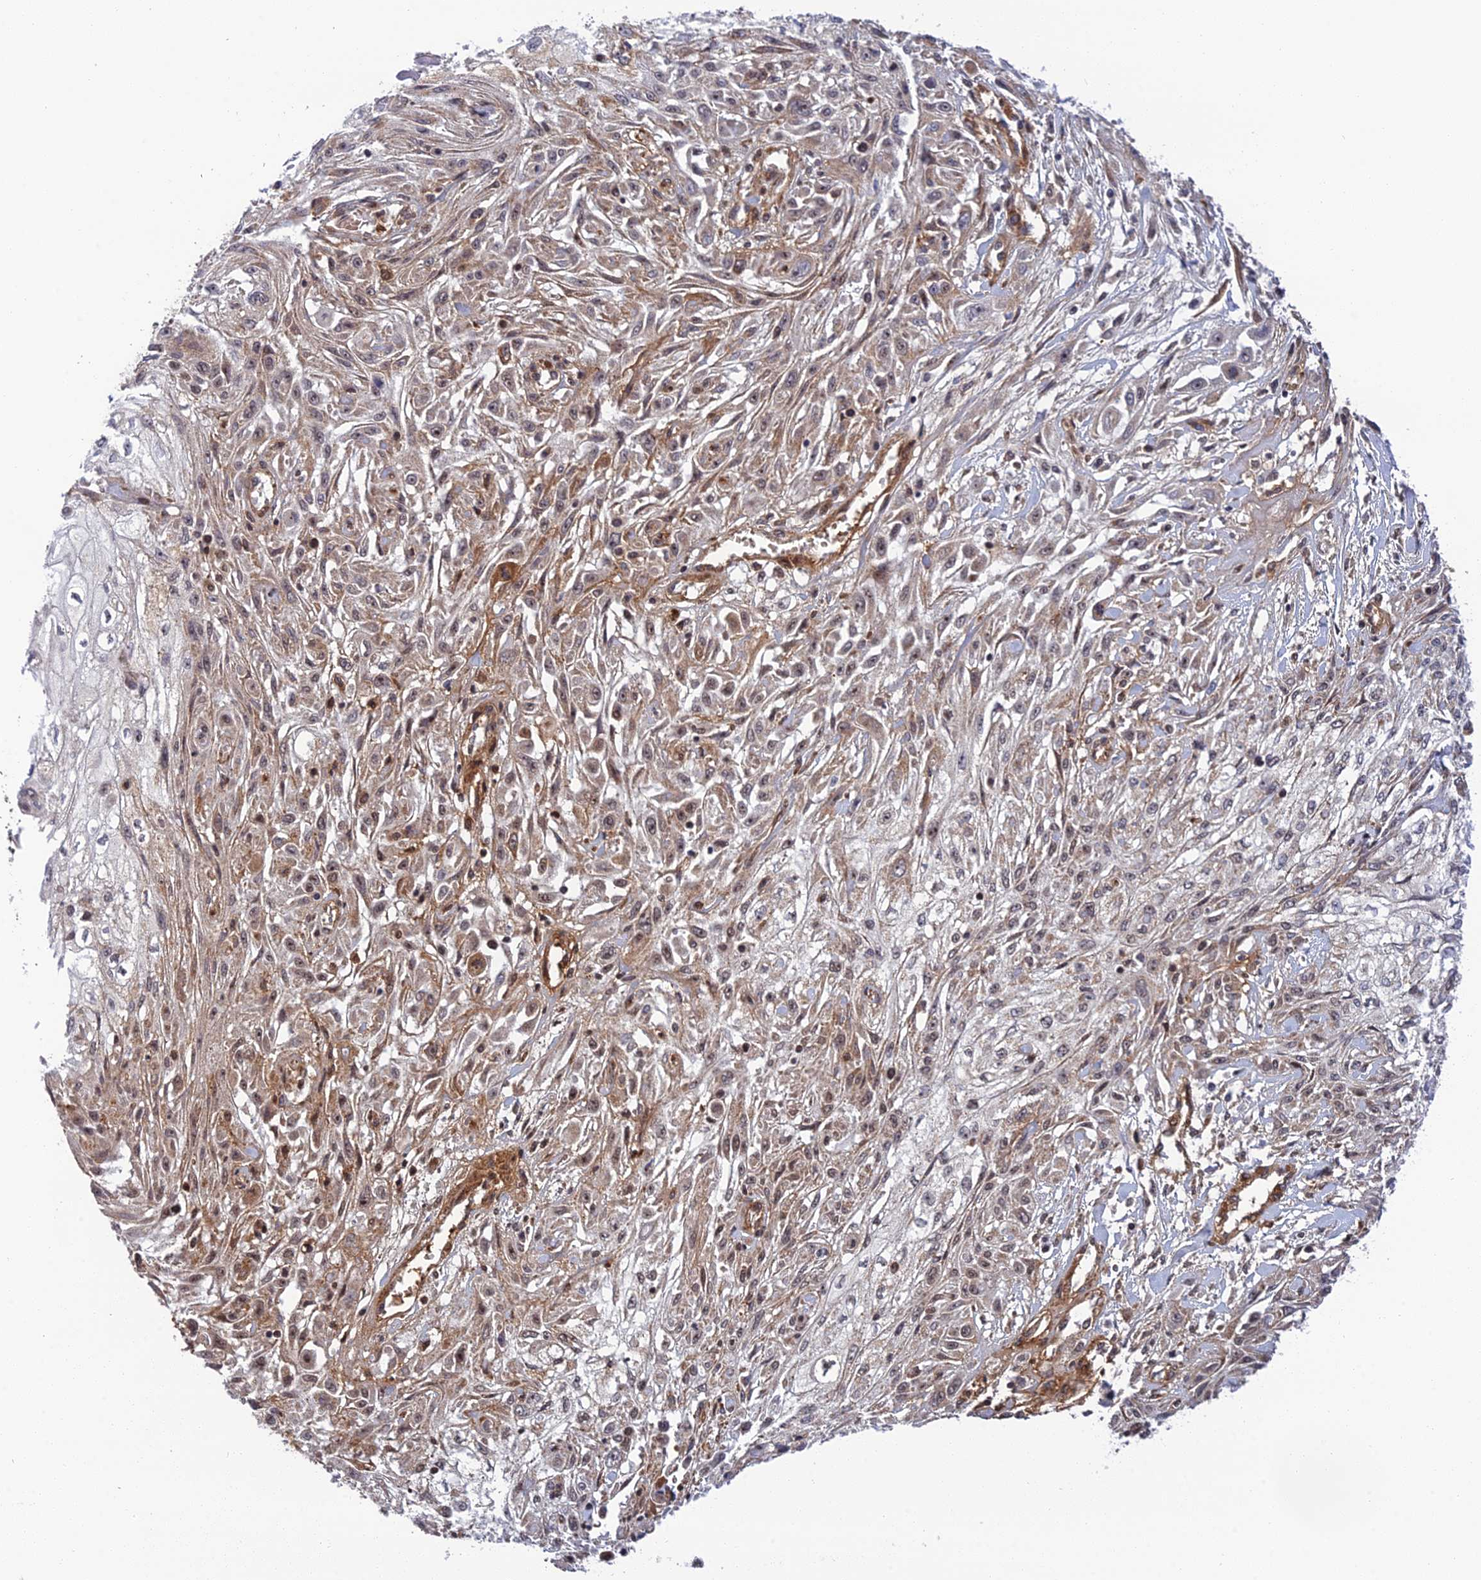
{"staining": {"intensity": "moderate", "quantity": ">75%", "location": "cytoplasmic/membranous,nuclear"}, "tissue": "skin cancer", "cell_type": "Tumor cells", "image_type": "cancer", "snomed": [{"axis": "morphology", "description": "Squamous cell carcinoma, NOS"}, {"axis": "morphology", "description": "Squamous cell carcinoma, metastatic, NOS"}, {"axis": "topography", "description": "Skin"}, {"axis": "topography", "description": "Lymph node"}], "caption": "Protein staining by immunohistochemistry (IHC) displays moderate cytoplasmic/membranous and nuclear staining in about >75% of tumor cells in squamous cell carcinoma (skin). (DAB IHC with brightfield microscopy, high magnification).", "gene": "REXO1", "patient": {"sex": "male", "age": 75}}